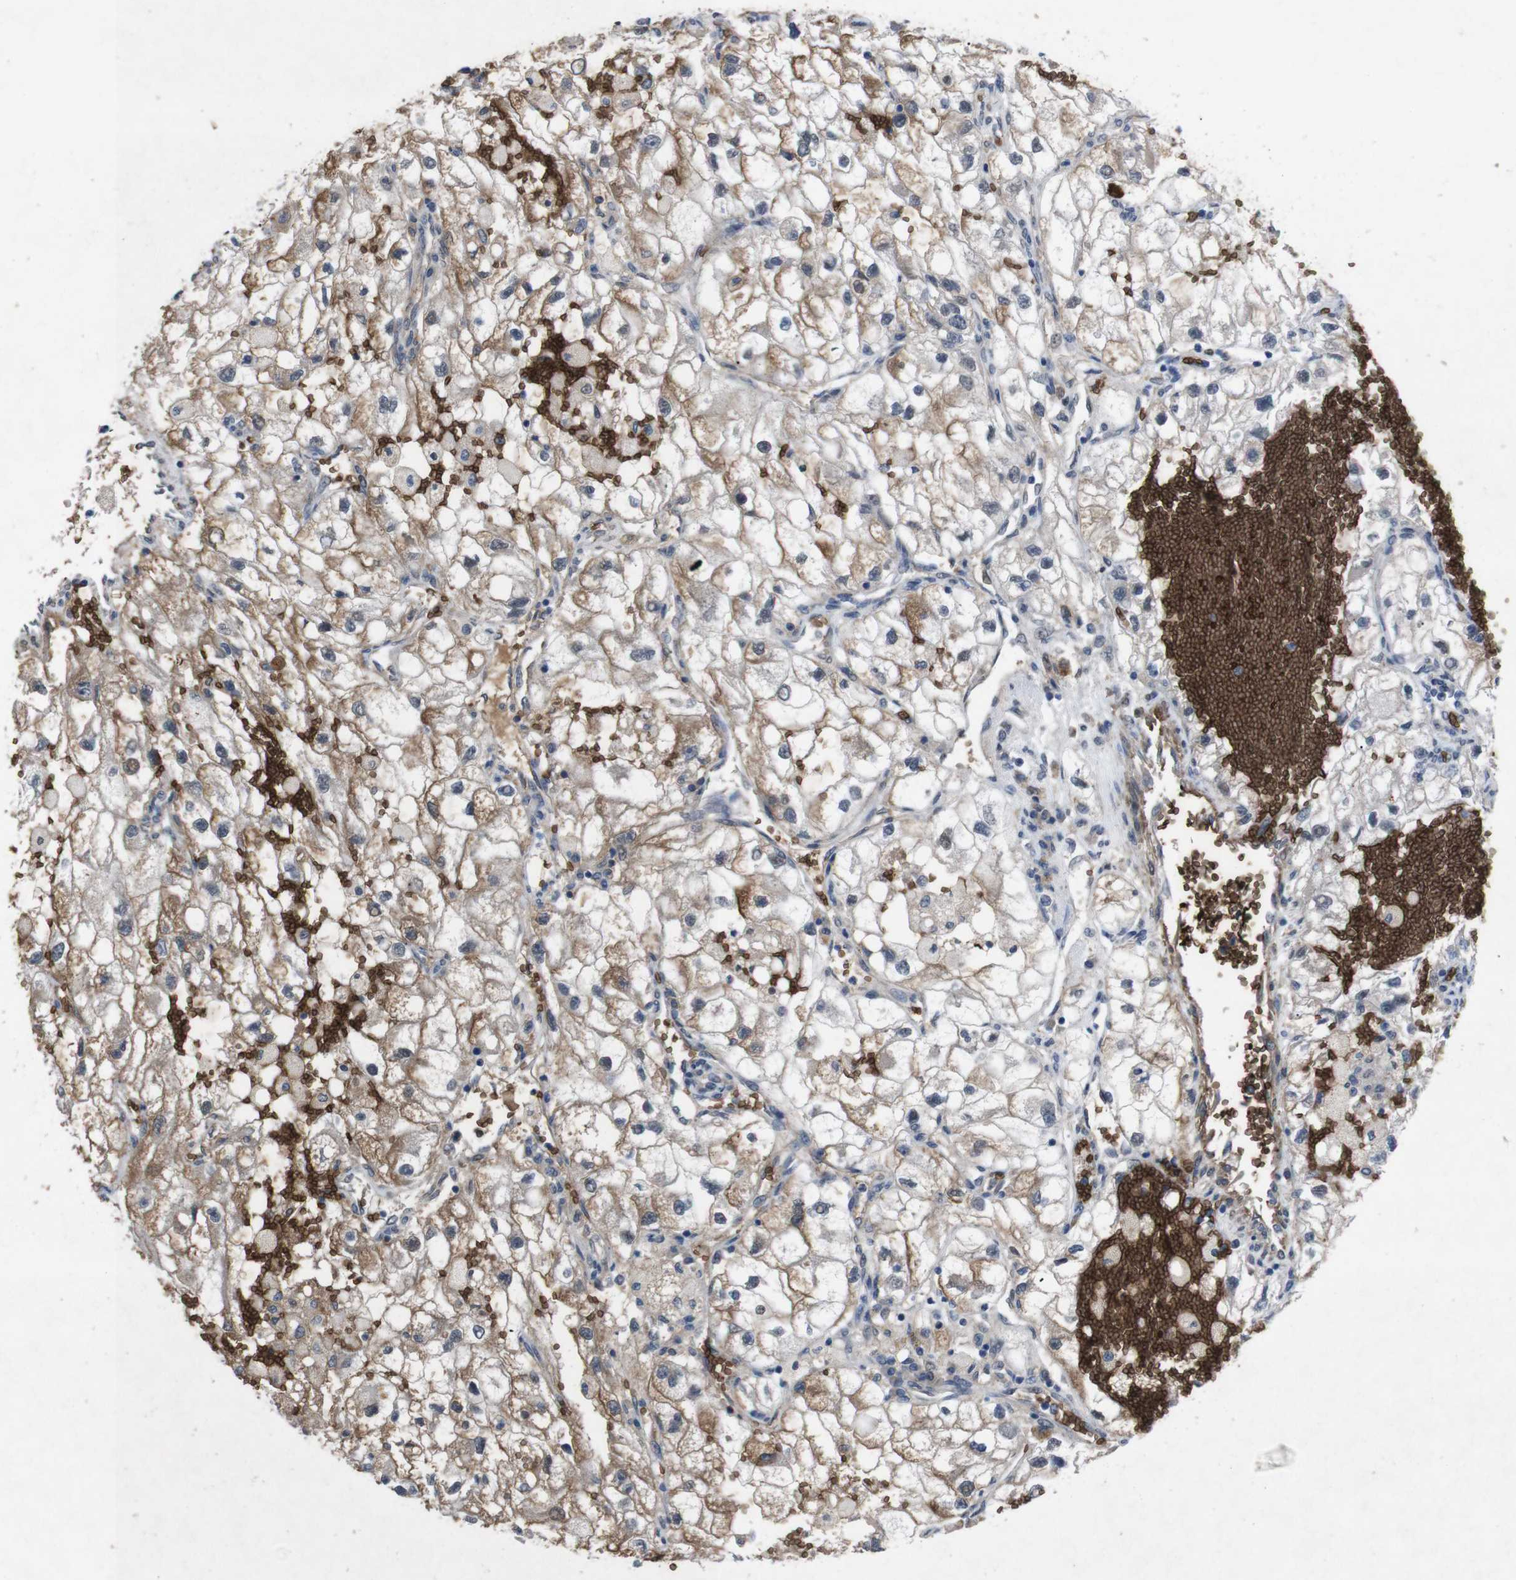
{"staining": {"intensity": "weak", "quantity": ">75%", "location": "cytoplasmic/membranous"}, "tissue": "renal cancer", "cell_type": "Tumor cells", "image_type": "cancer", "snomed": [{"axis": "morphology", "description": "Adenocarcinoma, NOS"}, {"axis": "topography", "description": "Kidney"}], "caption": "Renal cancer (adenocarcinoma) tissue exhibits weak cytoplasmic/membranous positivity in about >75% of tumor cells, visualized by immunohistochemistry.", "gene": "SPTB", "patient": {"sex": "female", "age": 70}}